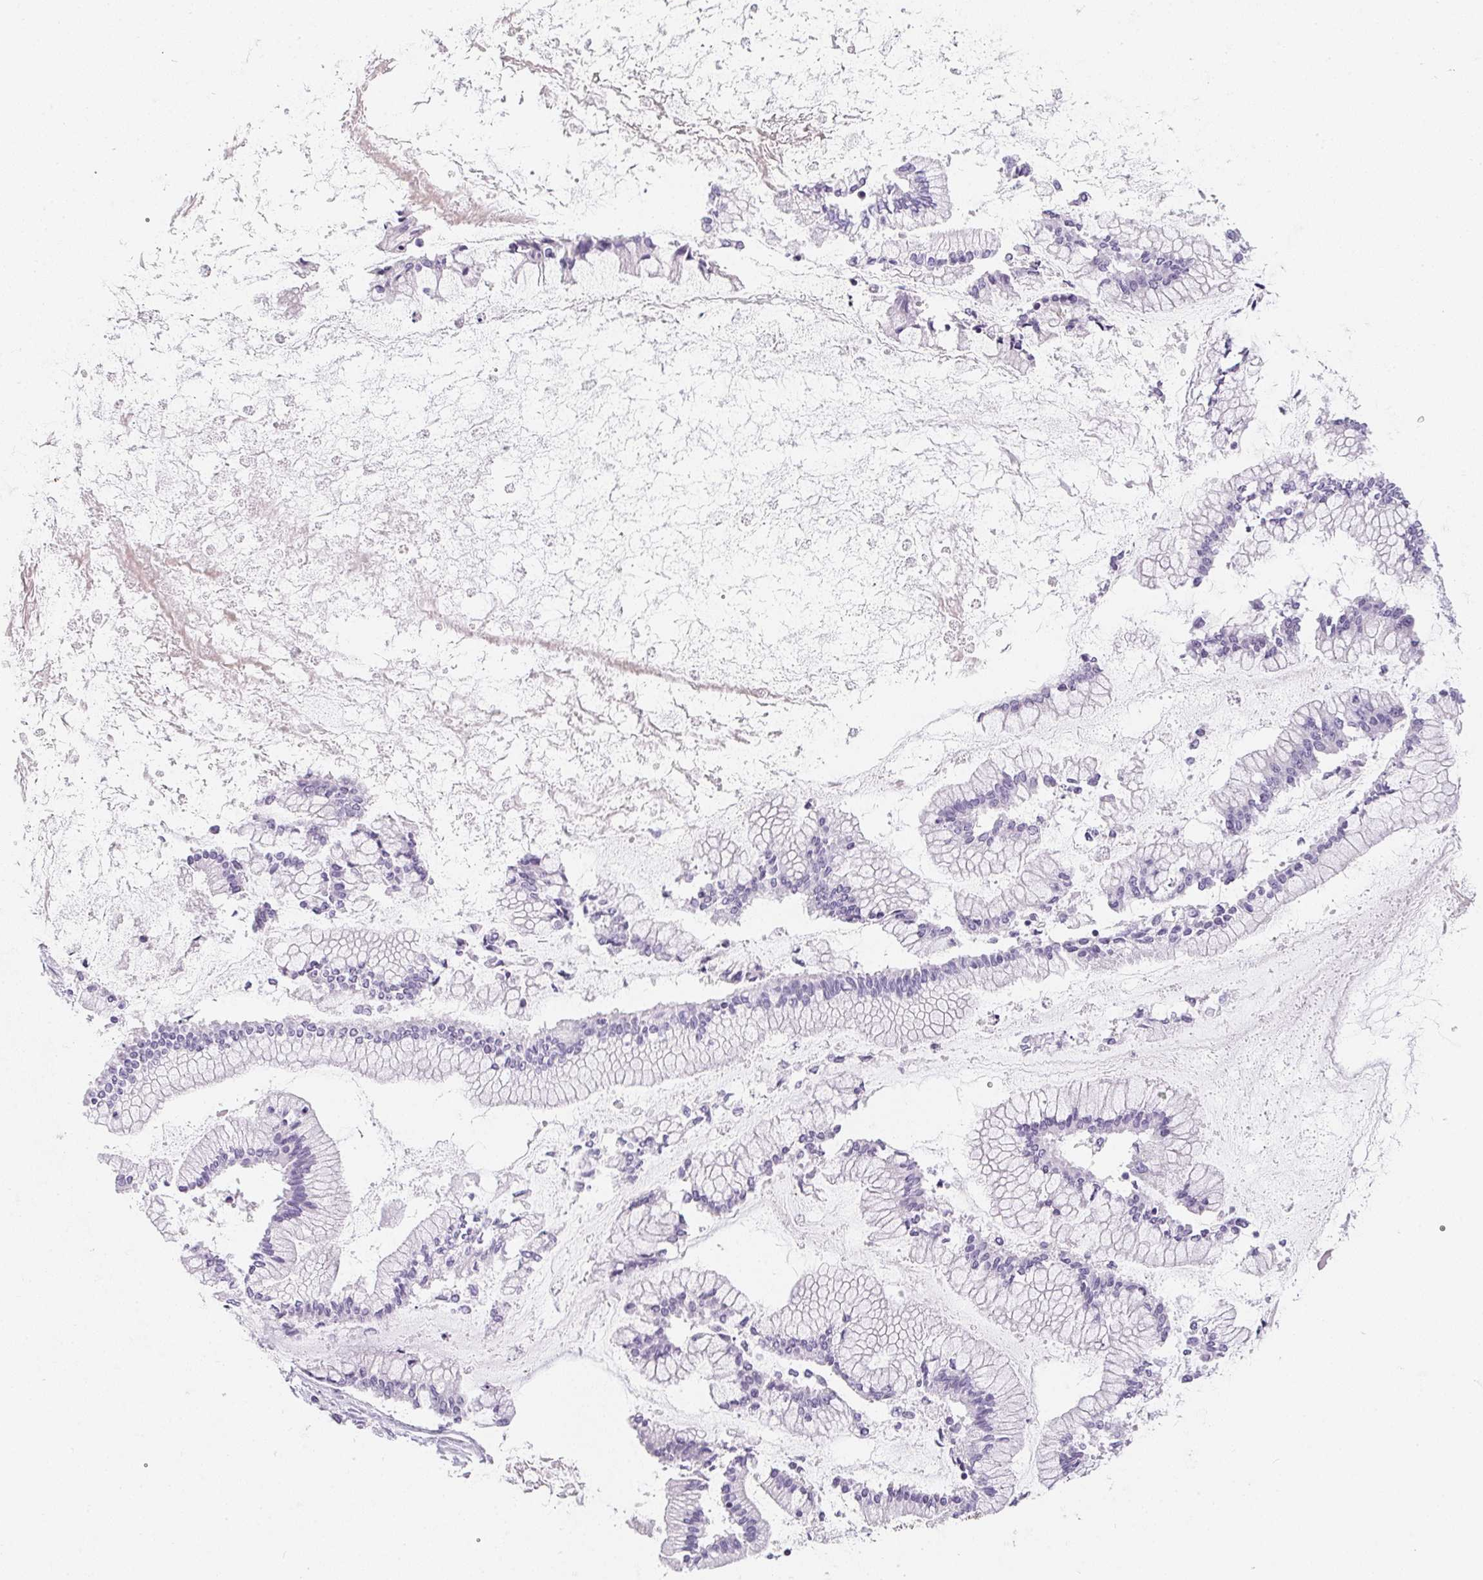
{"staining": {"intensity": "negative", "quantity": "none", "location": "none"}, "tissue": "ovarian cancer", "cell_type": "Tumor cells", "image_type": "cancer", "snomed": [{"axis": "morphology", "description": "Cystadenocarcinoma, mucinous, NOS"}, {"axis": "topography", "description": "Ovary"}], "caption": "Immunohistochemistry (IHC) of human mucinous cystadenocarcinoma (ovarian) reveals no staining in tumor cells.", "gene": "MAP1A", "patient": {"sex": "female", "age": 67}}